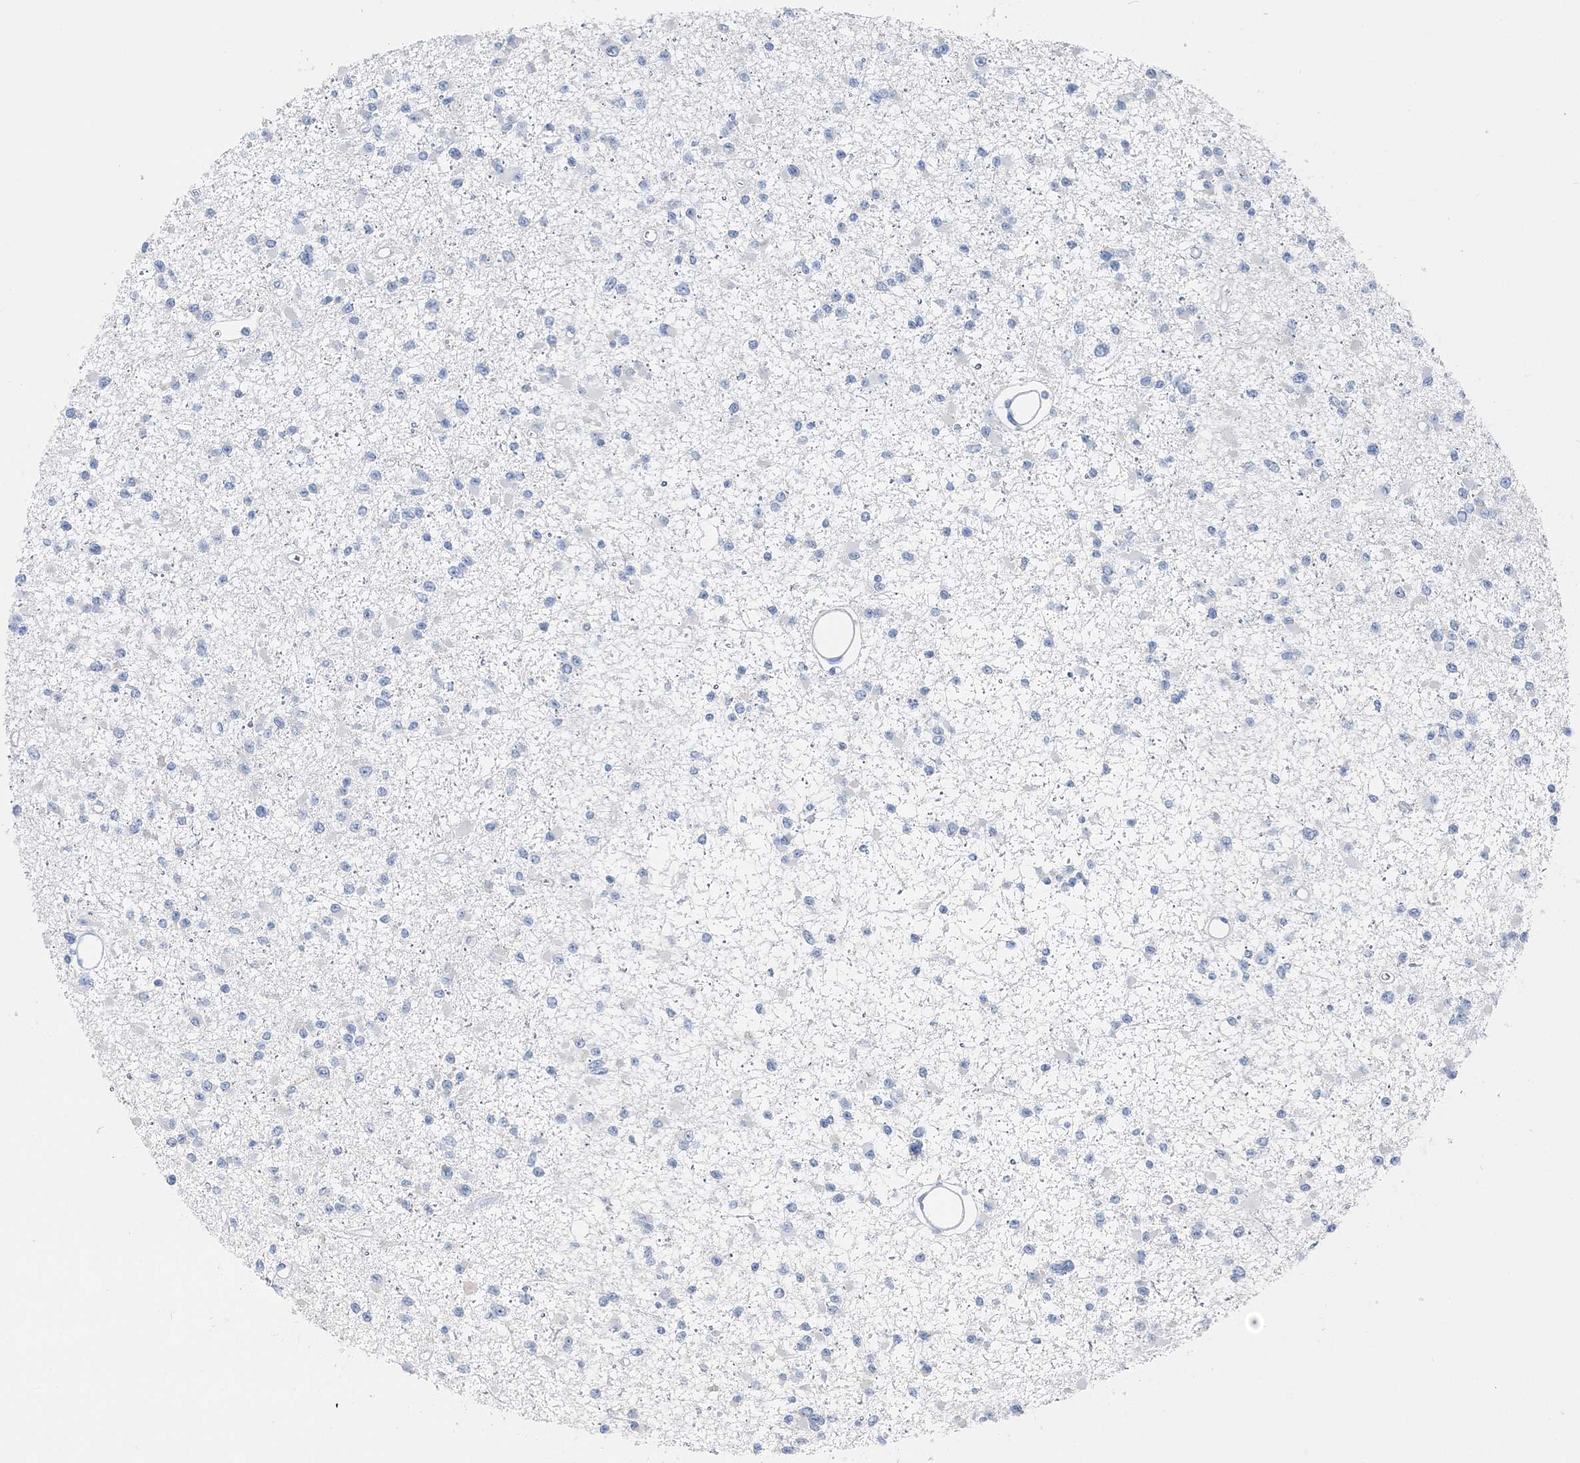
{"staining": {"intensity": "negative", "quantity": "none", "location": "none"}, "tissue": "glioma", "cell_type": "Tumor cells", "image_type": "cancer", "snomed": [{"axis": "morphology", "description": "Glioma, malignant, Low grade"}, {"axis": "topography", "description": "Brain"}], "caption": "Tumor cells are negative for protein expression in human low-grade glioma (malignant). Nuclei are stained in blue.", "gene": "TSPYL6", "patient": {"sex": "female", "age": 22}}